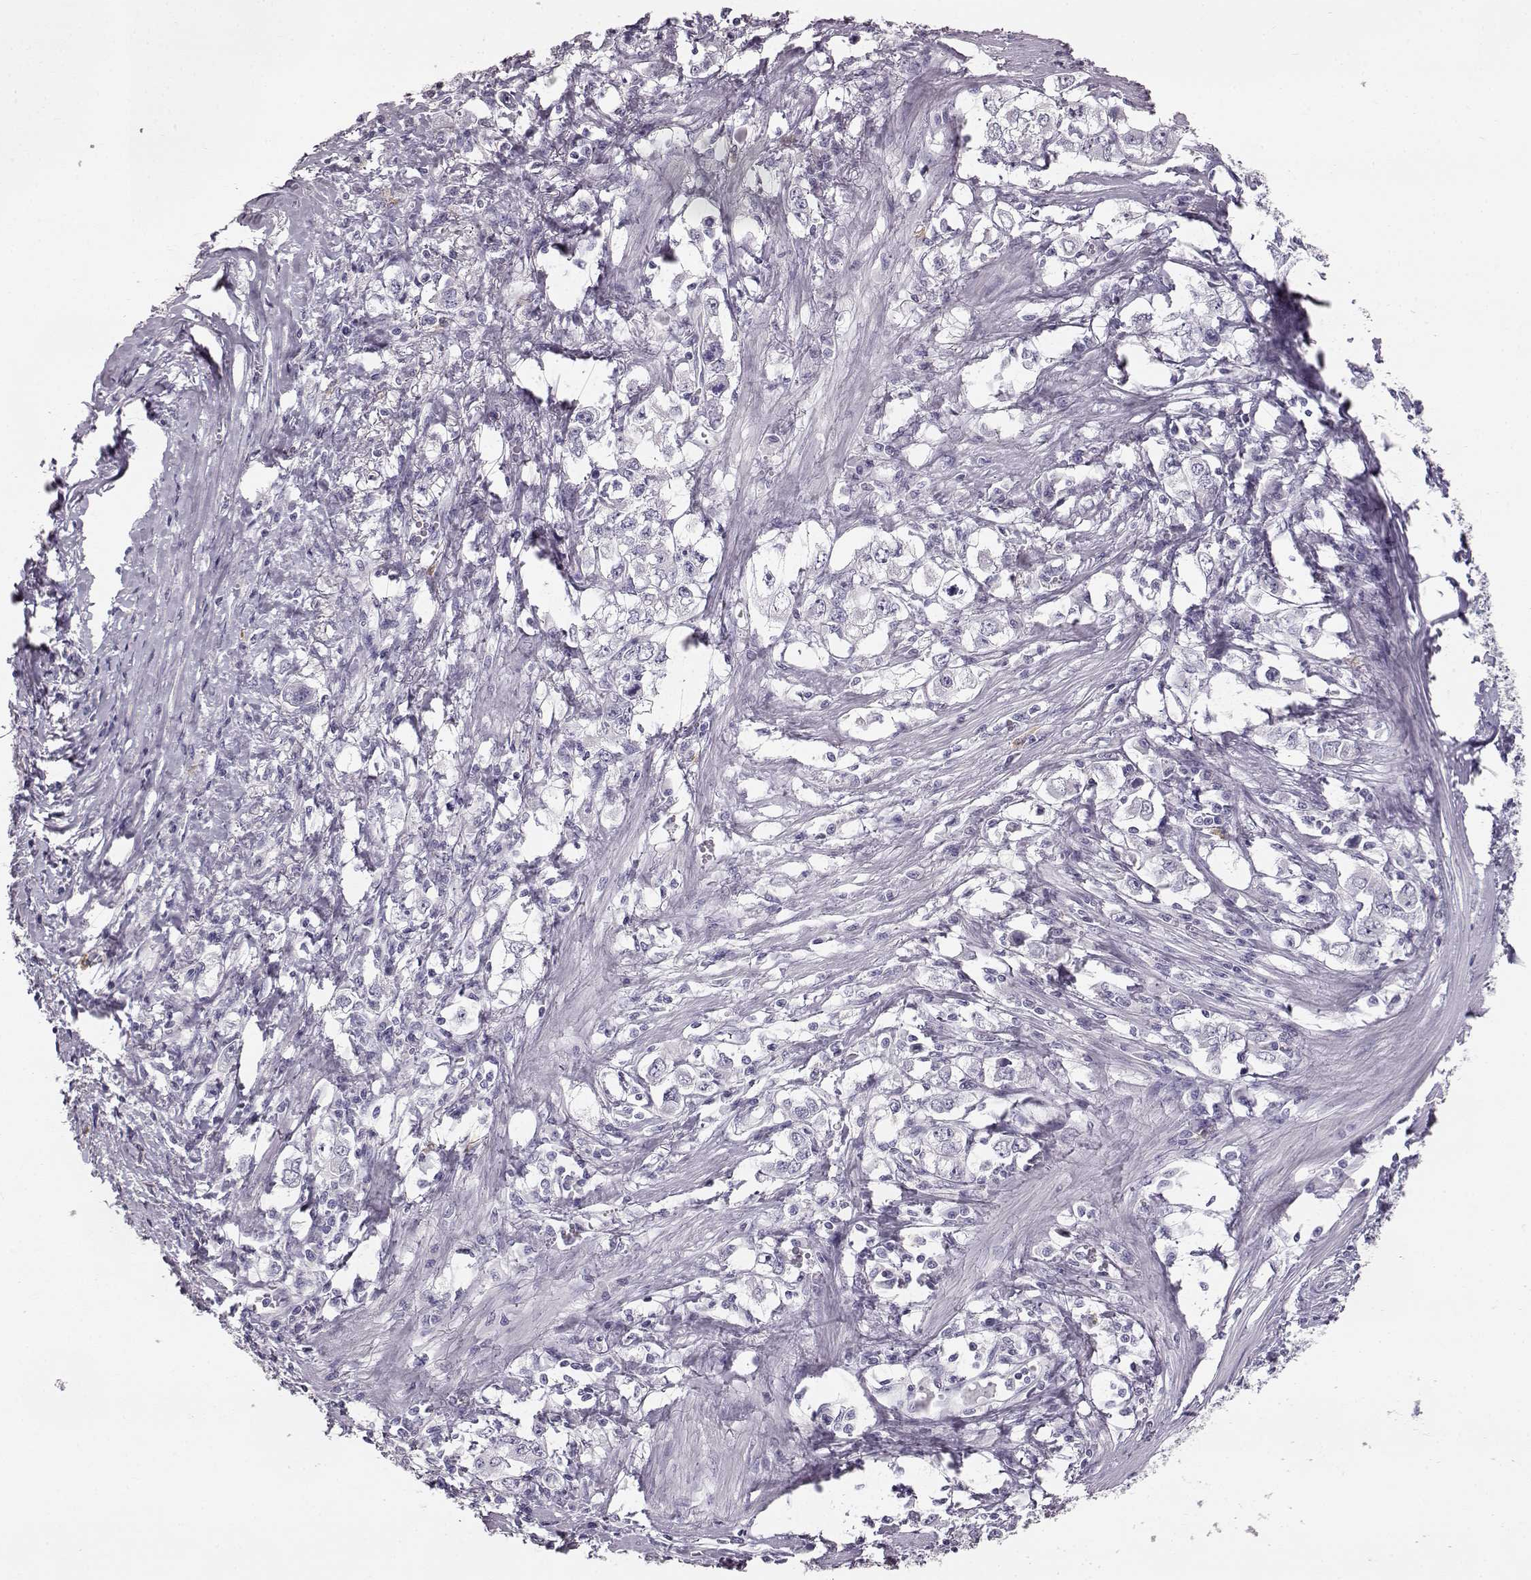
{"staining": {"intensity": "negative", "quantity": "none", "location": "none"}, "tissue": "stomach cancer", "cell_type": "Tumor cells", "image_type": "cancer", "snomed": [{"axis": "morphology", "description": "Adenocarcinoma, NOS"}, {"axis": "topography", "description": "Stomach, lower"}], "caption": "Histopathology image shows no significant protein staining in tumor cells of stomach cancer. (Brightfield microscopy of DAB immunohistochemistry at high magnification).", "gene": "NPTXR", "patient": {"sex": "female", "age": 72}}